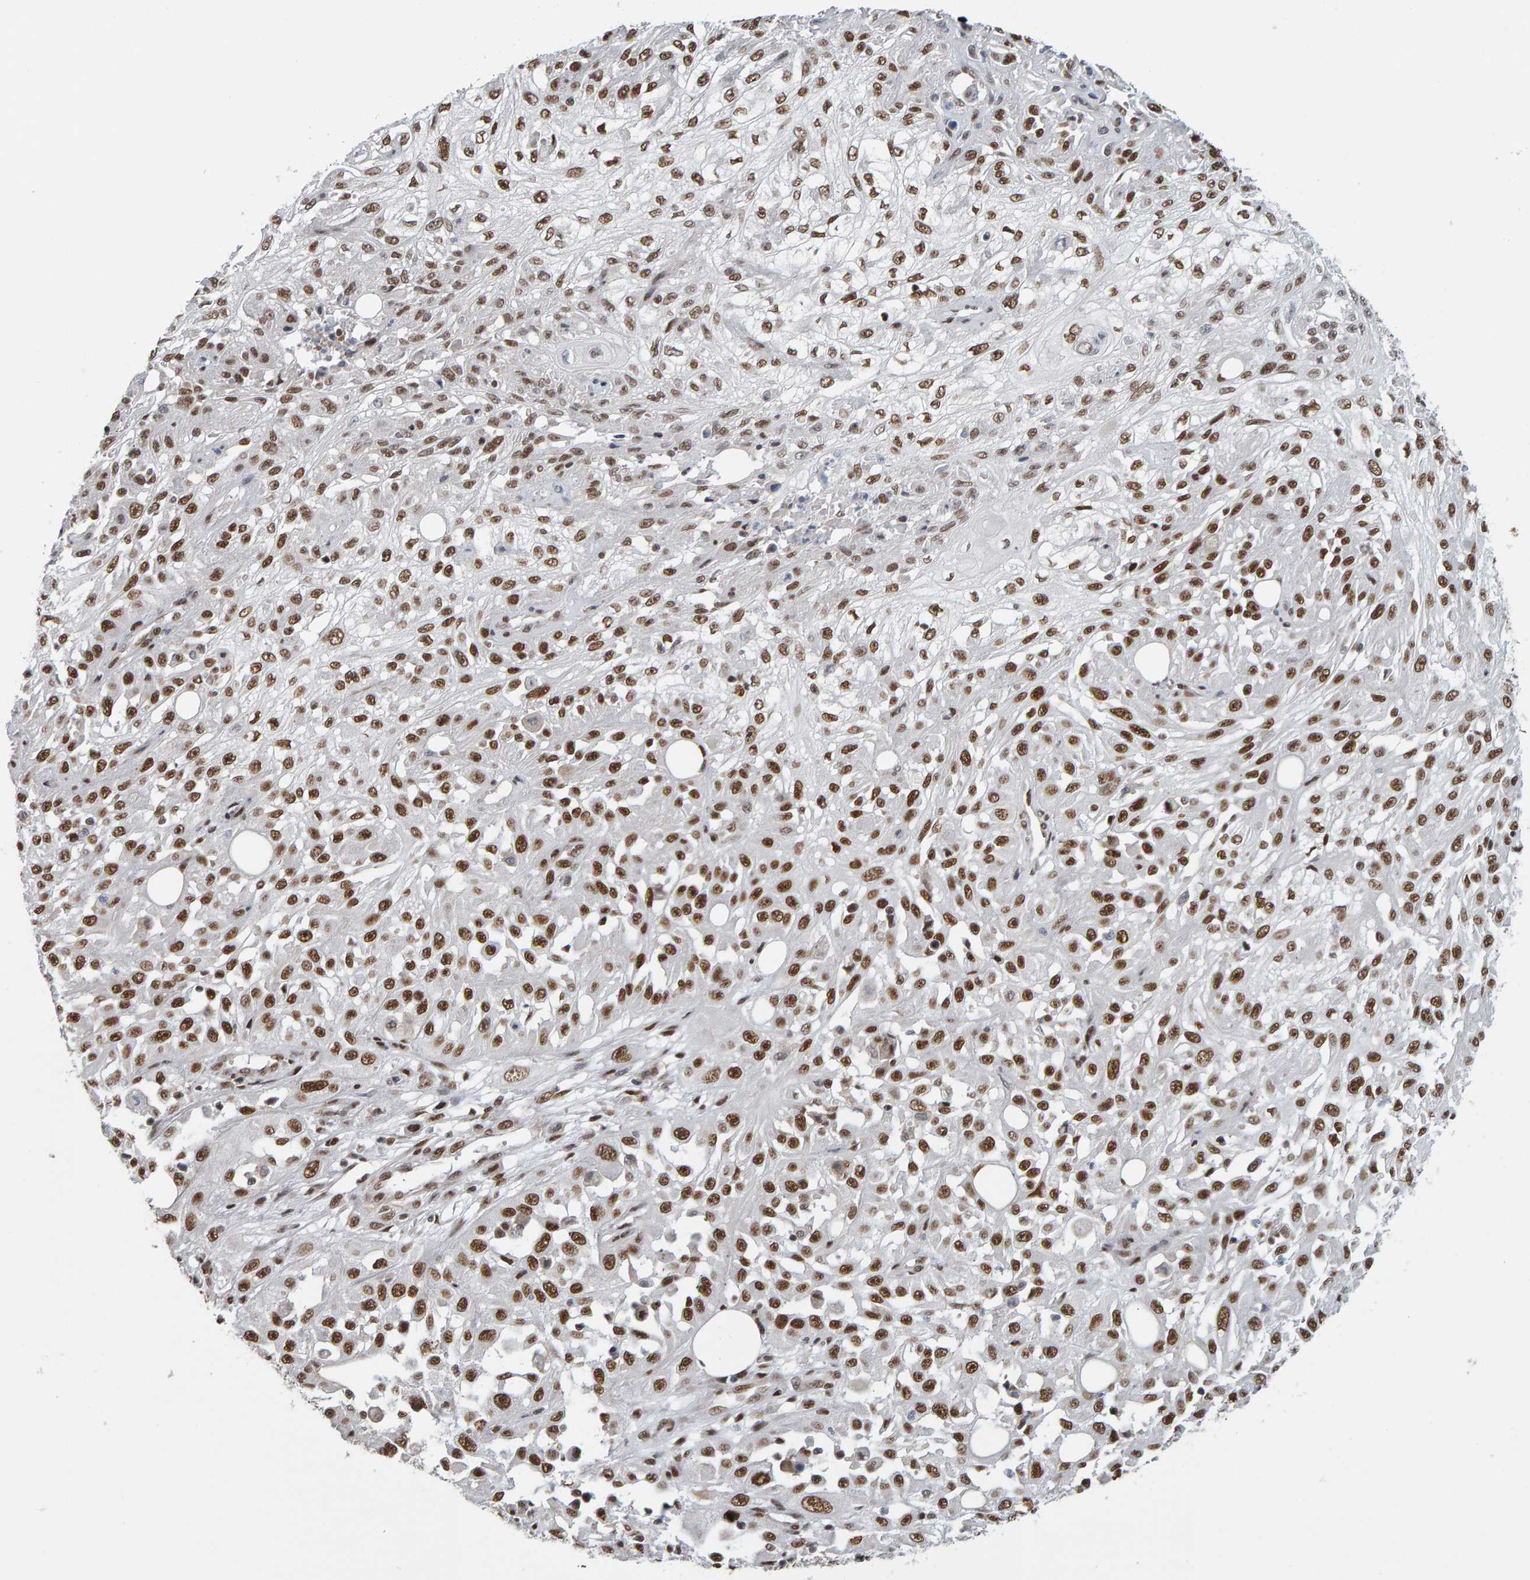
{"staining": {"intensity": "strong", "quantity": ">75%", "location": "nuclear"}, "tissue": "skin cancer", "cell_type": "Tumor cells", "image_type": "cancer", "snomed": [{"axis": "morphology", "description": "Squamous cell carcinoma, NOS"}, {"axis": "morphology", "description": "Squamous cell carcinoma, metastatic, NOS"}, {"axis": "topography", "description": "Skin"}, {"axis": "topography", "description": "Lymph node"}], "caption": "A micrograph of skin cancer stained for a protein displays strong nuclear brown staining in tumor cells. (DAB (3,3'-diaminobenzidine) = brown stain, brightfield microscopy at high magnification).", "gene": "ATF7IP", "patient": {"sex": "male", "age": 75}}